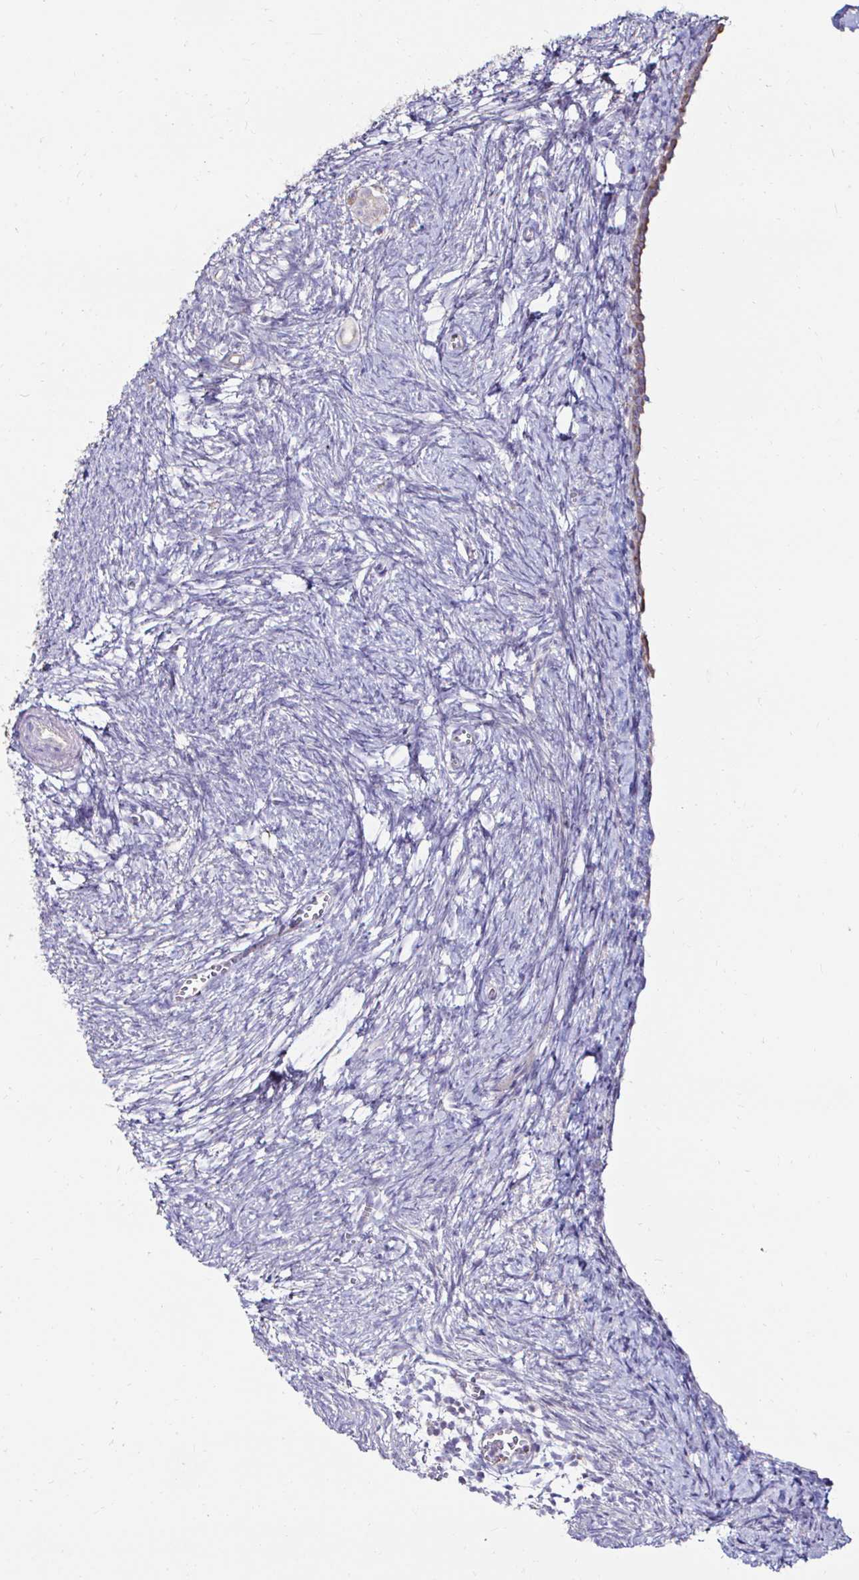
{"staining": {"intensity": "weak", "quantity": "25%-75%", "location": "cytoplasmic/membranous"}, "tissue": "ovary", "cell_type": "Follicle cells", "image_type": "normal", "snomed": [{"axis": "morphology", "description": "Normal tissue, NOS"}, {"axis": "topography", "description": "Ovary"}], "caption": "Approximately 25%-75% of follicle cells in benign ovary reveal weak cytoplasmic/membranous protein positivity as visualized by brown immunohistochemical staining.", "gene": "GALNS", "patient": {"sex": "female", "age": 41}}